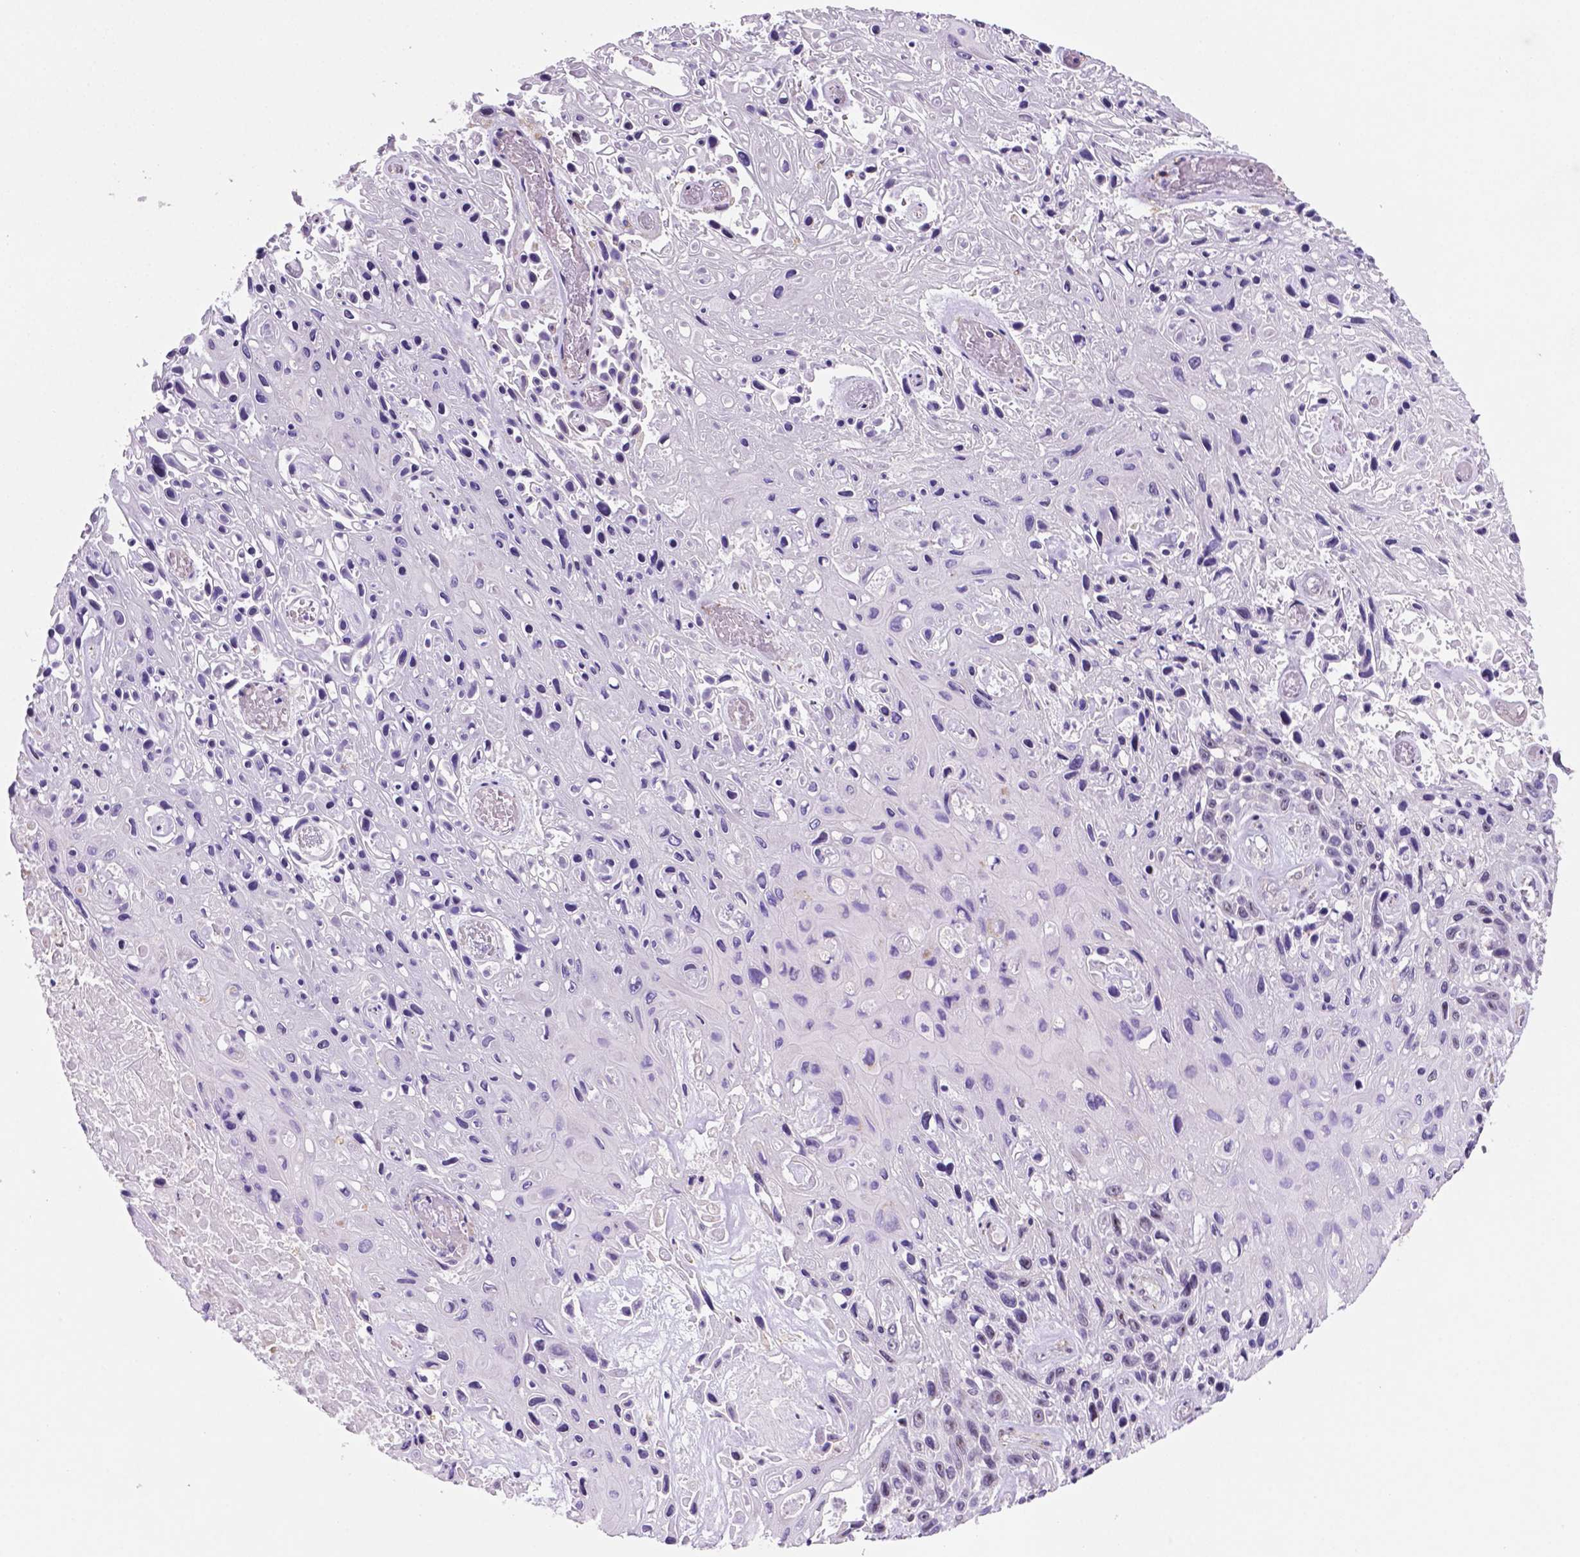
{"staining": {"intensity": "moderate", "quantity": "25%-75%", "location": "nuclear"}, "tissue": "skin cancer", "cell_type": "Tumor cells", "image_type": "cancer", "snomed": [{"axis": "morphology", "description": "Squamous cell carcinoma, NOS"}, {"axis": "topography", "description": "Skin"}], "caption": "Immunohistochemical staining of skin squamous cell carcinoma exhibits medium levels of moderate nuclear positivity in approximately 25%-75% of tumor cells. (DAB (3,3'-diaminobenzidine) IHC with brightfield microscopy, high magnification).", "gene": "C18orf21", "patient": {"sex": "male", "age": 82}}